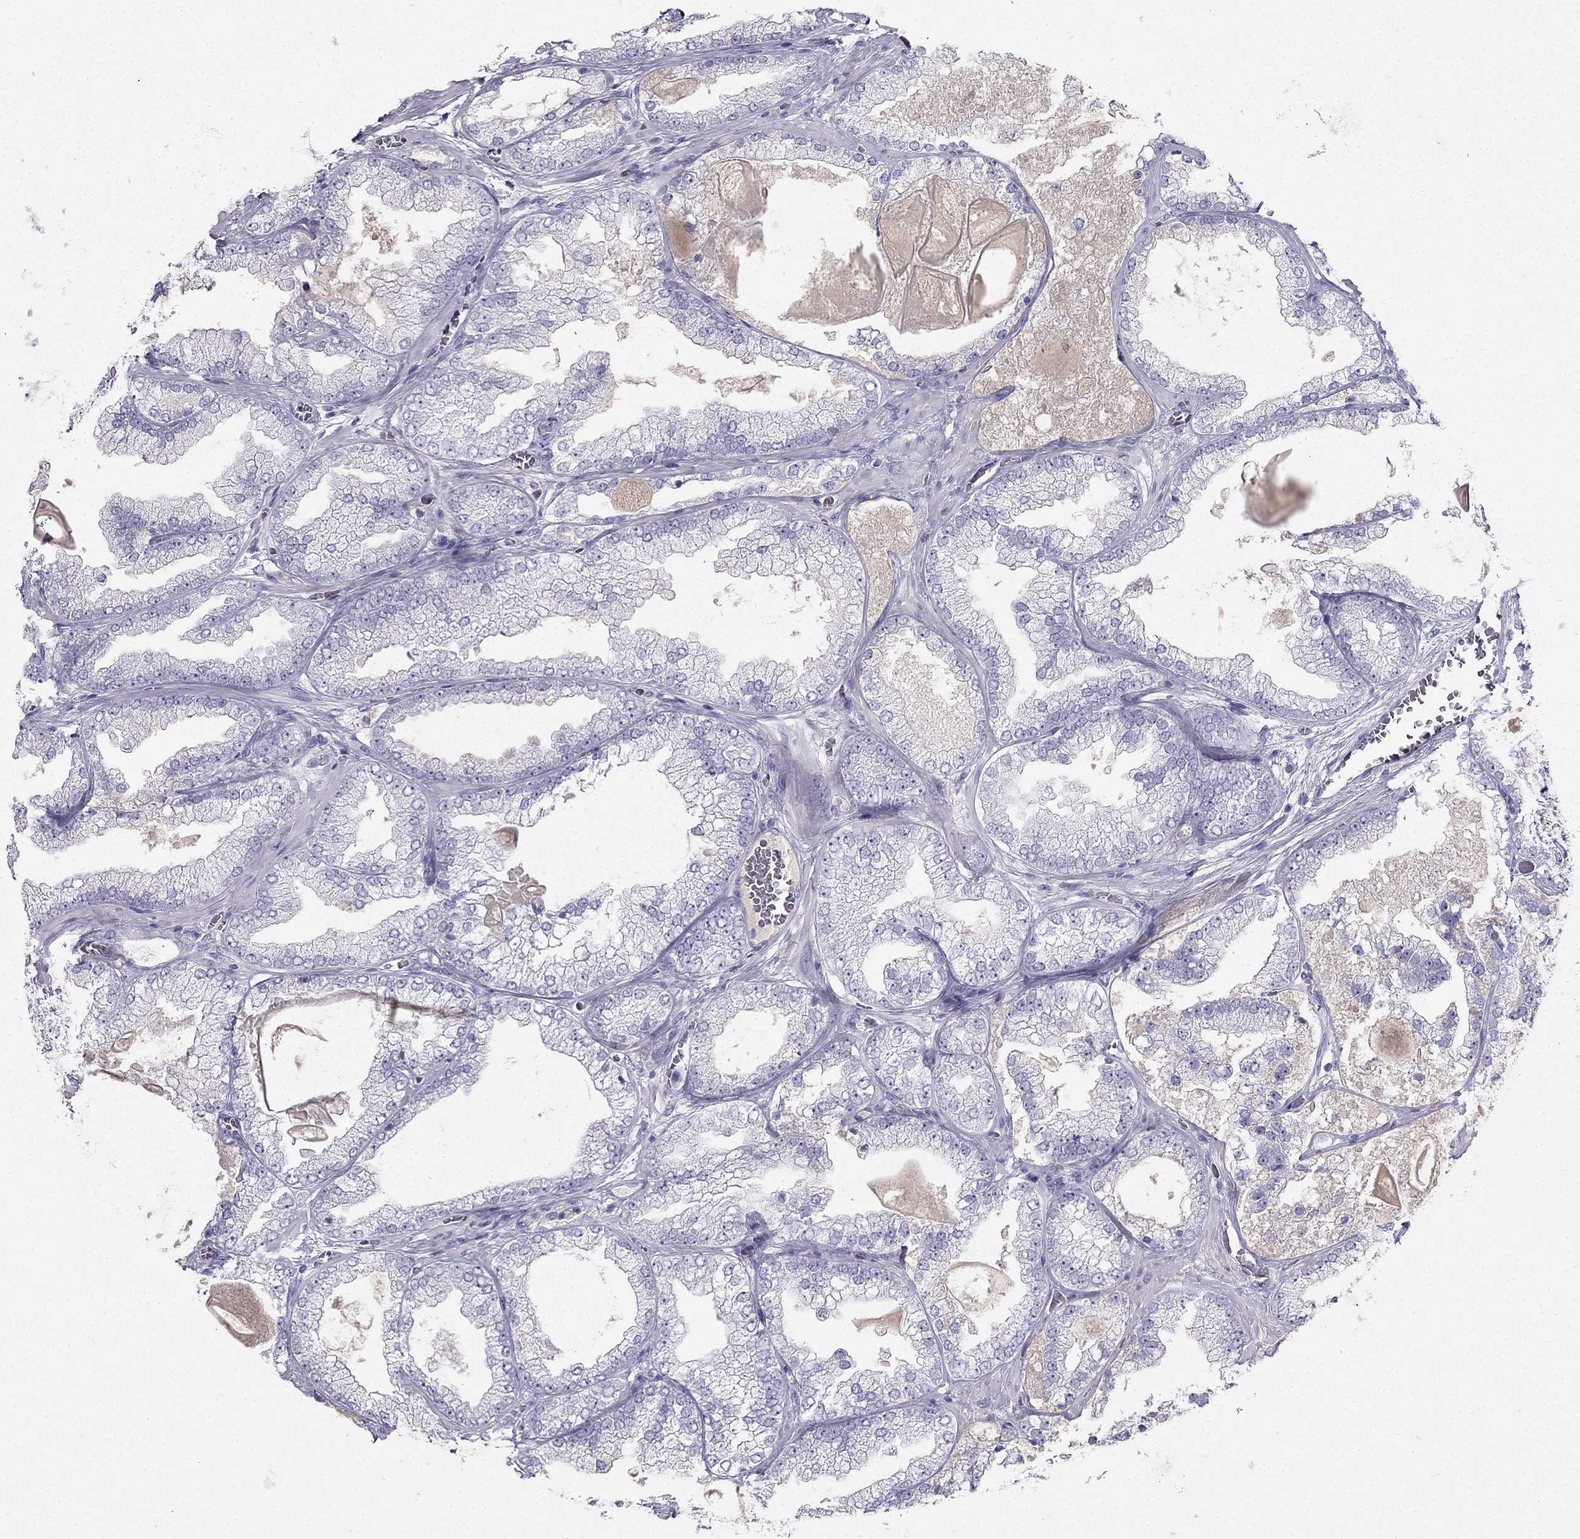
{"staining": {"intensity": "negative", "quantity": "none", "location": "none"}, "tissue": "prostate cancer", "cell_type": "Tumor cells", "image_type": "cancer", "snomed": [{"axis": "morphology", "description": "Adenocarcinoma, Low grade"}, {"axis": "topography", "description": "Prostate"}], "caption": "Immunohistochemical staining of human low-grade adenocarcinoma (prostate) exhibits no significant positivity in tumor cells.", "gene": "TFF3", "patient": {"sex": "male", "age": 57}}